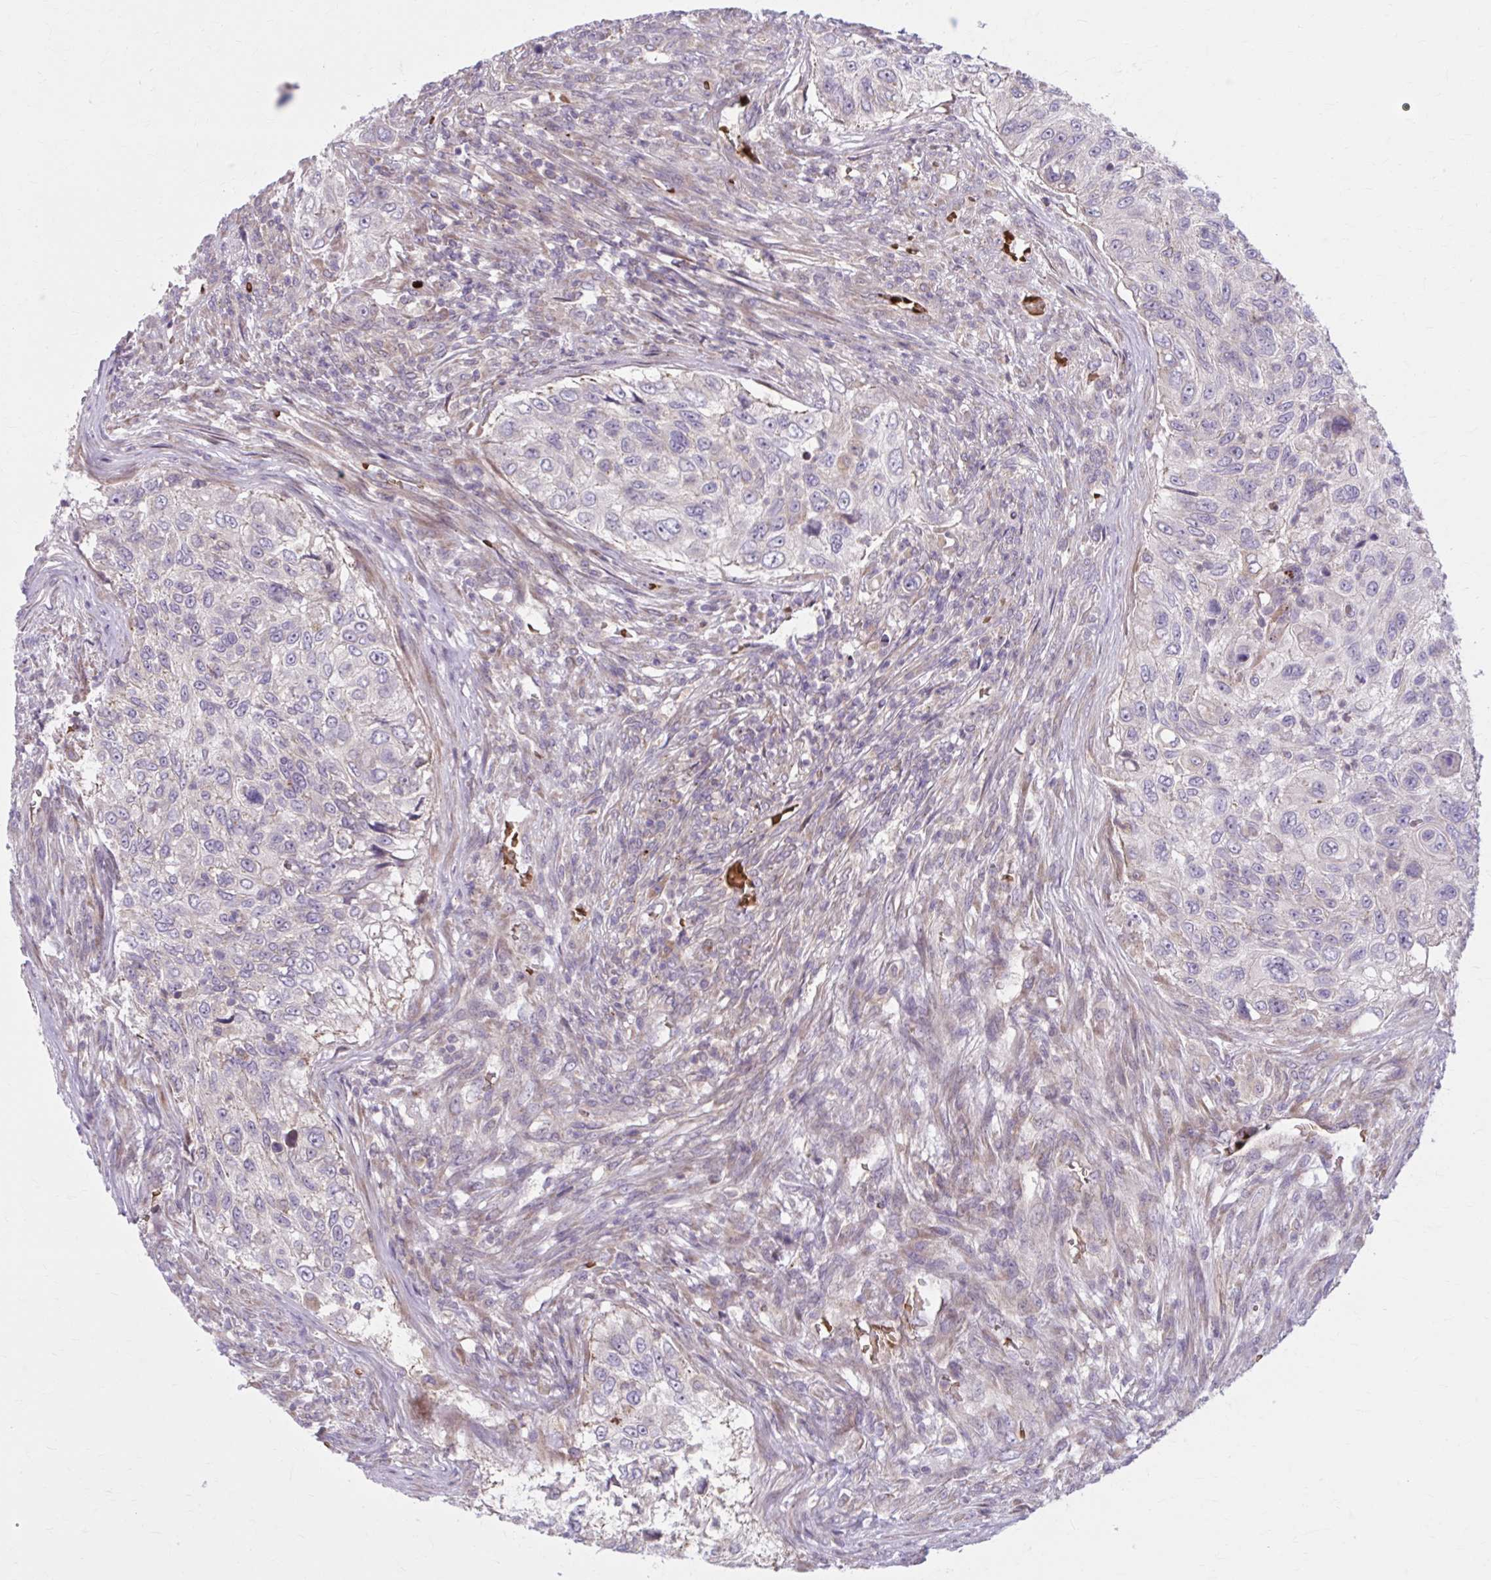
{"staining": {"intensity": "negative", "quantity": "none", "location": "none"}, "tissue": "urothelial cancer", "cell_type": "Tumor cells", "image_type": "cancer", "snomed": [{"axis": "morphology", "description": "Urothelial carcinoma, High grade"}, {"axis": "topography", "description": "Urinary bladder"}], "caption": "An image of human urothelial cancer is negative for staining in tumor cells.", "gene": "SNF8", "patient": {"sex": "female", "age": 60}}